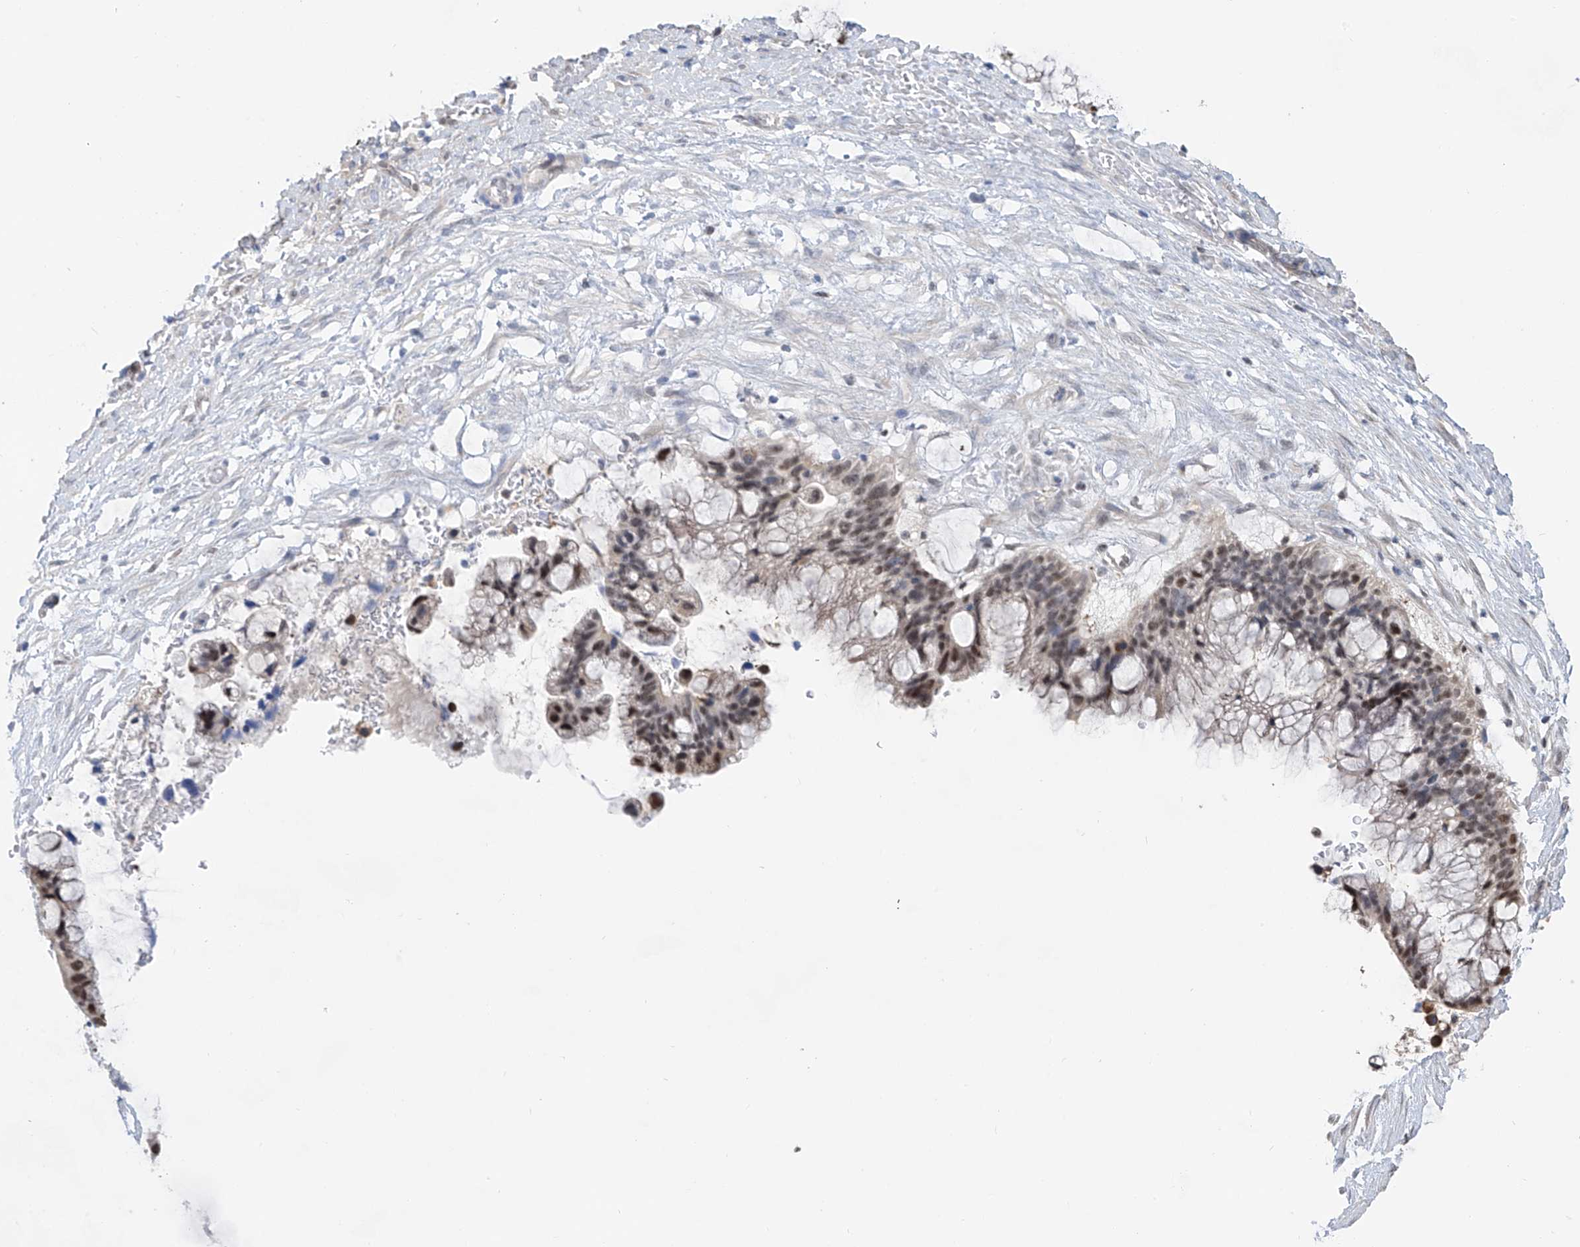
{"staining": {"intensity": "weak", "quantity": "<25%", "location": "nuclear"}, "tissue": "ovarian cancer", "cell_type": "Tumor cells", "image_type": "cancer", "snomed": [{"axis": "morphology", "description": "Cystadenocarcinoma, mucinous, NOS"}, {"axis": "topography", "description": "Ovary"}], "caption": "Ovarian cancer stained for a protein using immunohistochemistry (IHC) displays no staining tumor cells.", "gene": "PMM1", "patient": {"sex": "female", "age": 37}}